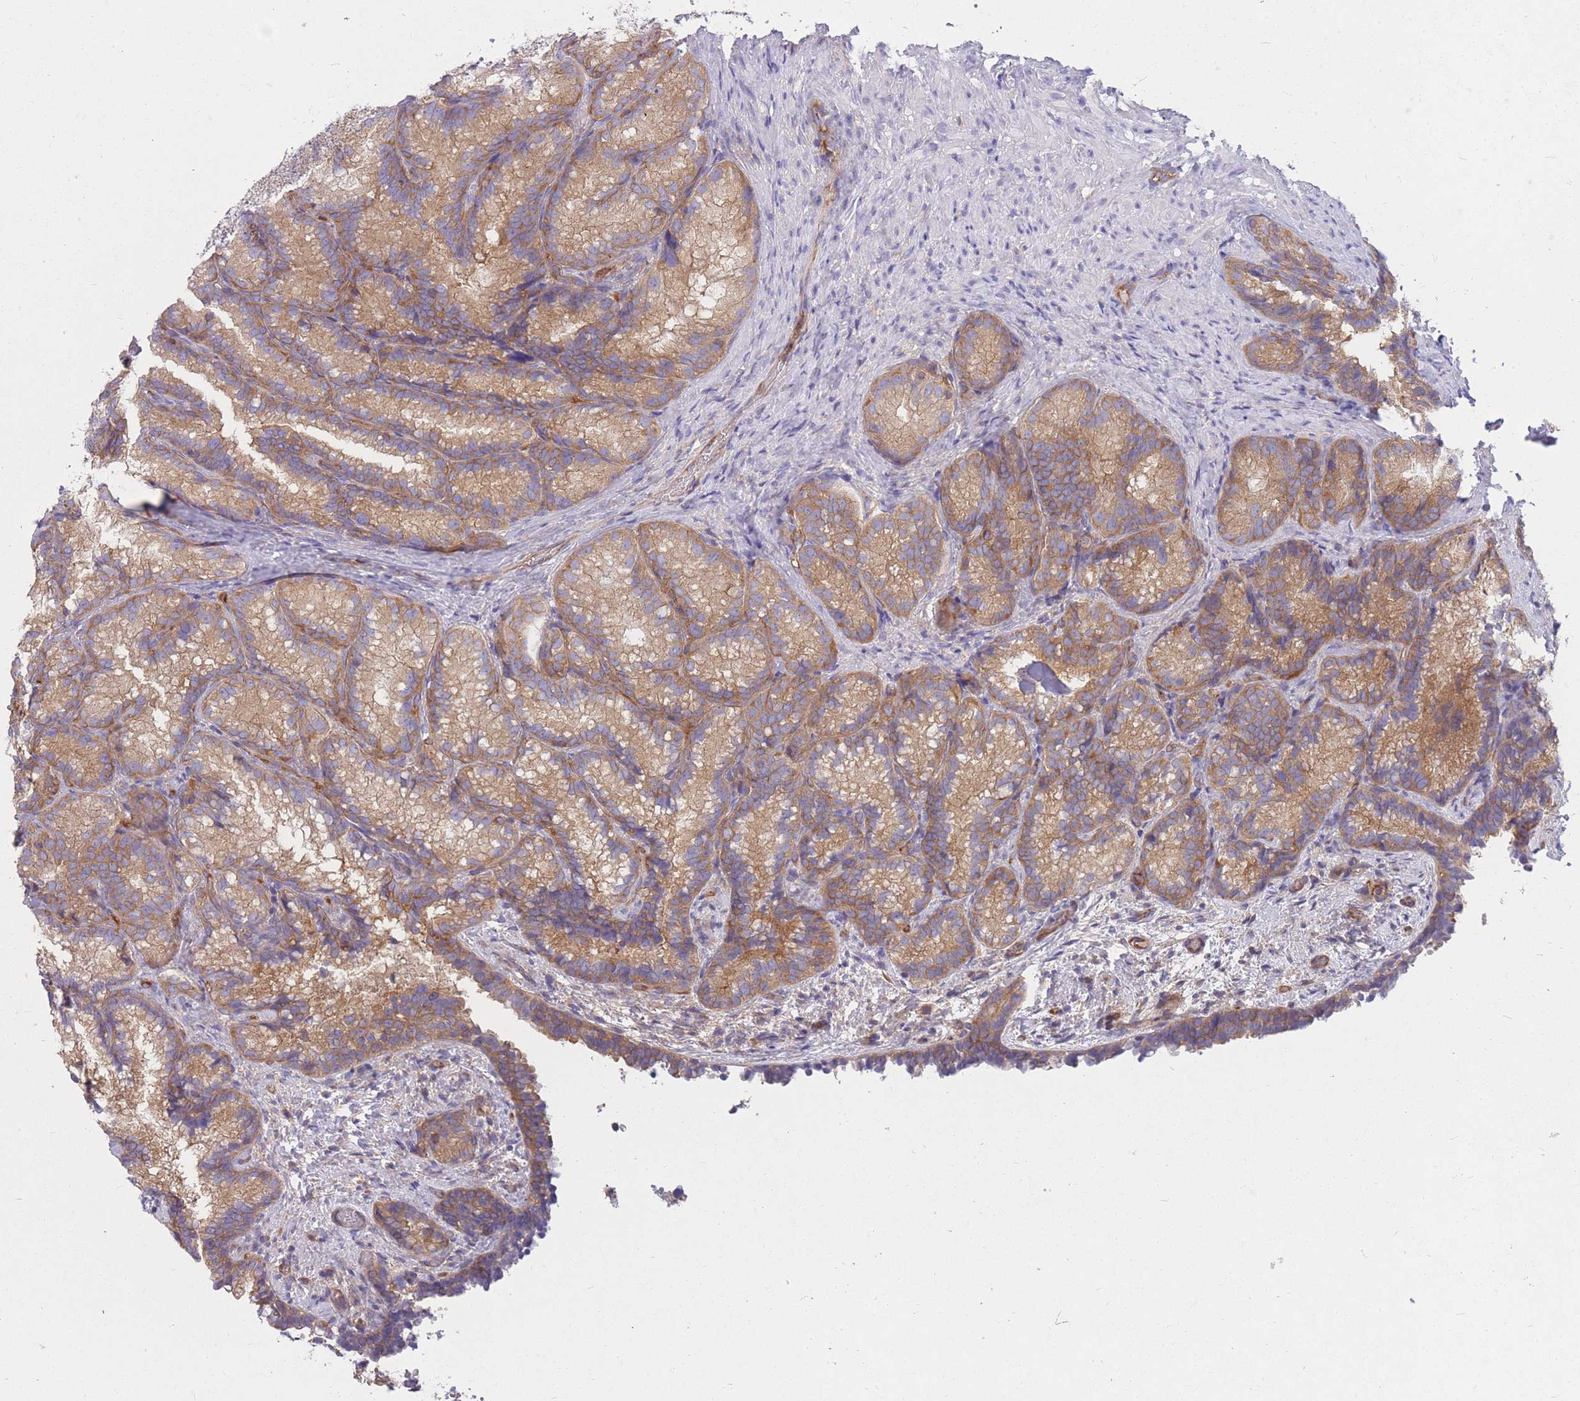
{"staining": {"intensity": "moderate", "quantity": ">75%", "location": "cytoplasmic/membranous"}, "tissue": "seminal vesicle", "cell_type": "Glandular cells", "image_type": "normal", "snomed": [{"axis": "morphology", "description": "Normal tissue, NOS"}, {"axis": "topography", "description": "Seminal veicle"}], "caption": "Protein expression analysis of normal seminal vesicle demonstrates moderate cytoplasmic/membranous staining in approximately >75% of glandular cells. (DAB (3,3'-diaminobenzidine) IHC, brown staining for protein, blue staining for nuclei).", "gene": "GGA1", "patient": {"sex": "male", "age": 58}}